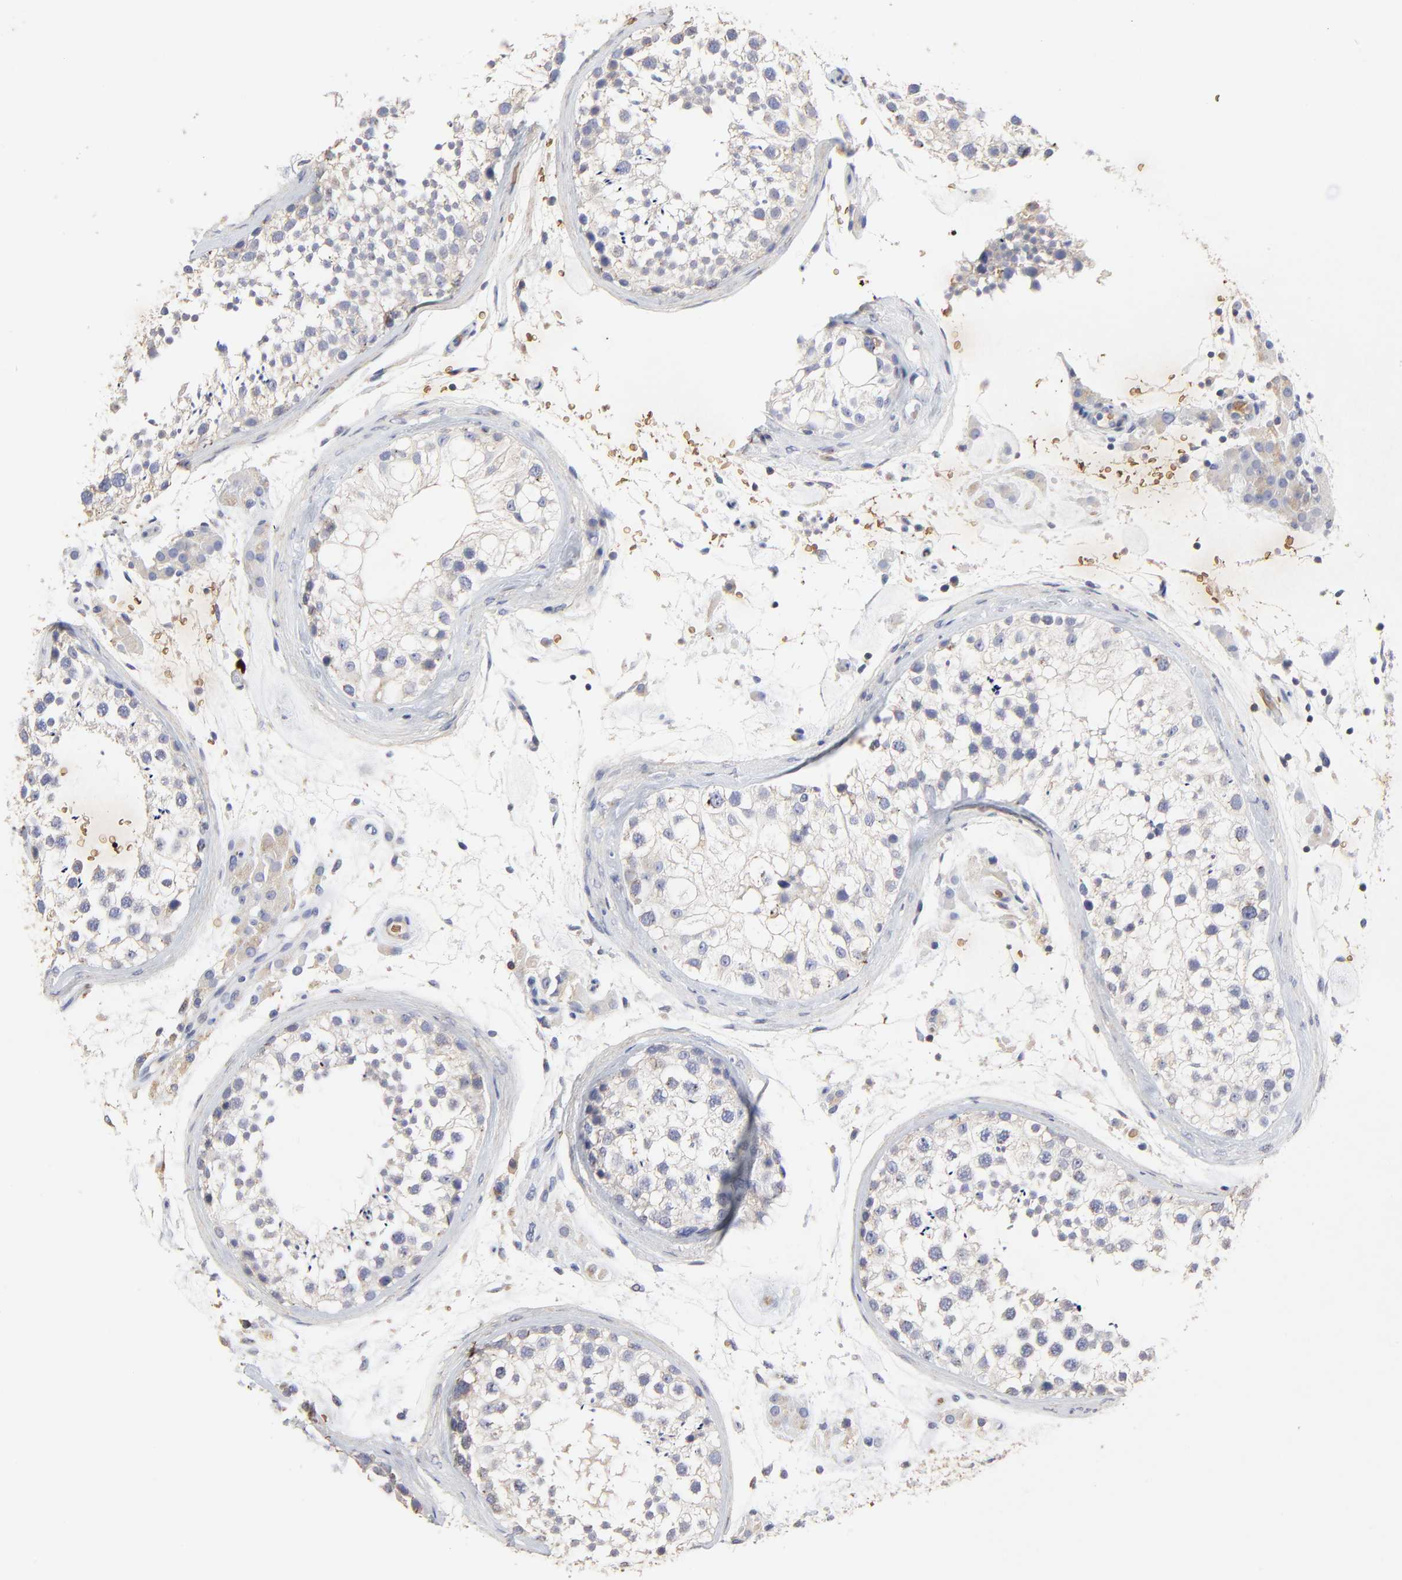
{"staining": {"intensity": "negative", "quantity": "none", "location": "none"}, "tissue": "testis", "cell_type": "Cells in seminiferous ducts", "image_type": "normal", "snomed": [{"axis": "morphology", "description": "Normal tissue, NOS"}, {"axis": "topography", "description": "Testis"}], "caption": "Immunohistochemistry (IHC) micrograph of benign testis: testis stained with DAB (3,3'-diaminobenzidine) exhibits no significant protein positivity in cells in seminiferous ducts.", "gene": "PAG1", "patient": {"sex": "male", "age": 46}}